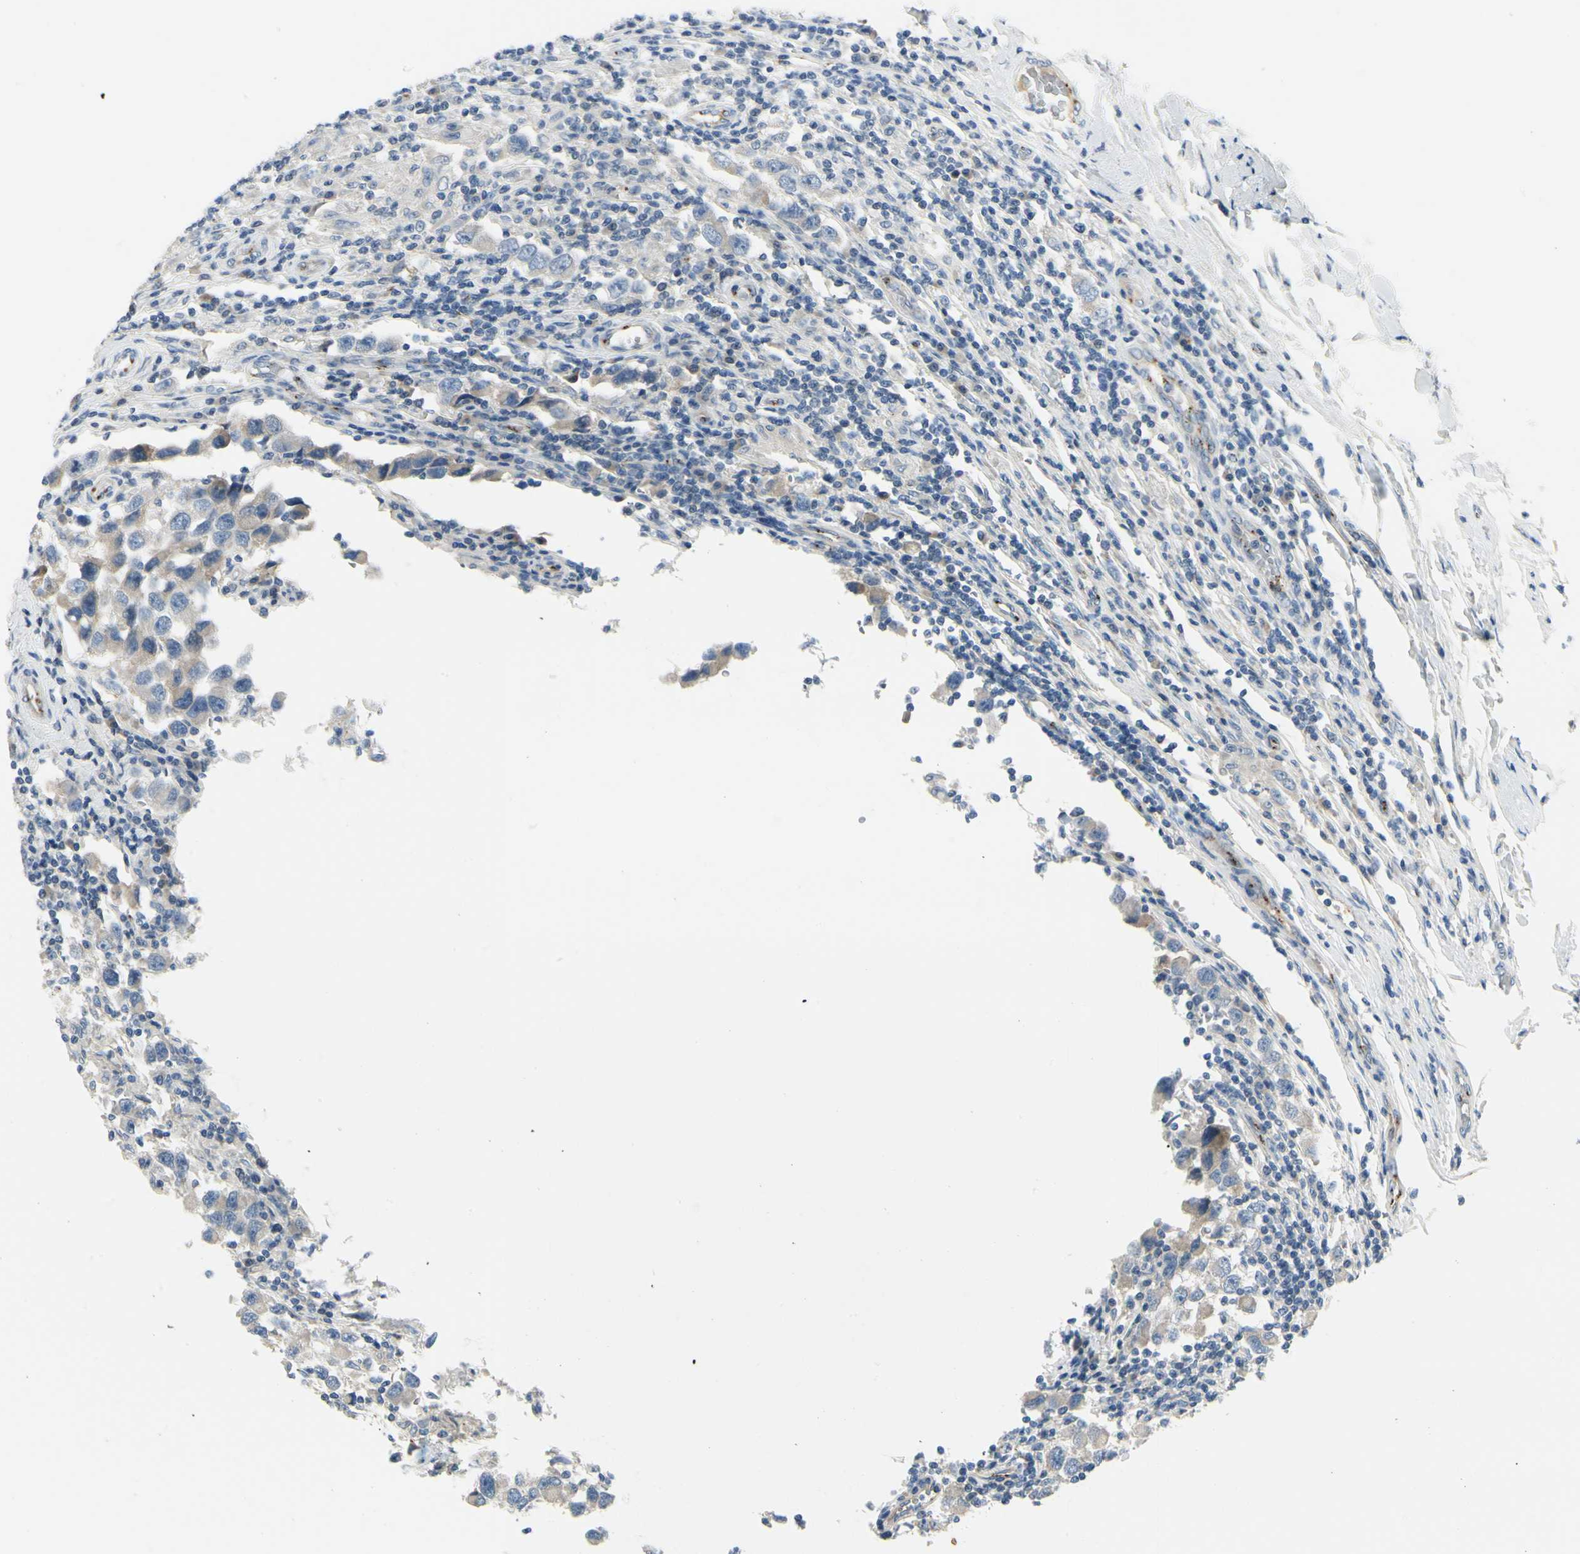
{"staining": {"intensity": "weak", "quantity": "25%-75%", "location": "cytoplasmic/membranous"}, "tissue": "testis cancer", "cell_type": "Tumor cells", "image_type": "cancer", "snomed": [{"axis": "morphology", "description": "Carcinoma, Embryonal, NOS"}, {"axis": "topography", "description": "Testis"}], "caption": "Embryonal carcinoma (testis) was stained to show a protein in brown. There is low levels of weak cytoplasmic/membranous staining in about 25%-75% of tumor cells.", "gene": "MANSC1", "patient": {"sex": "male", "age": 21}}